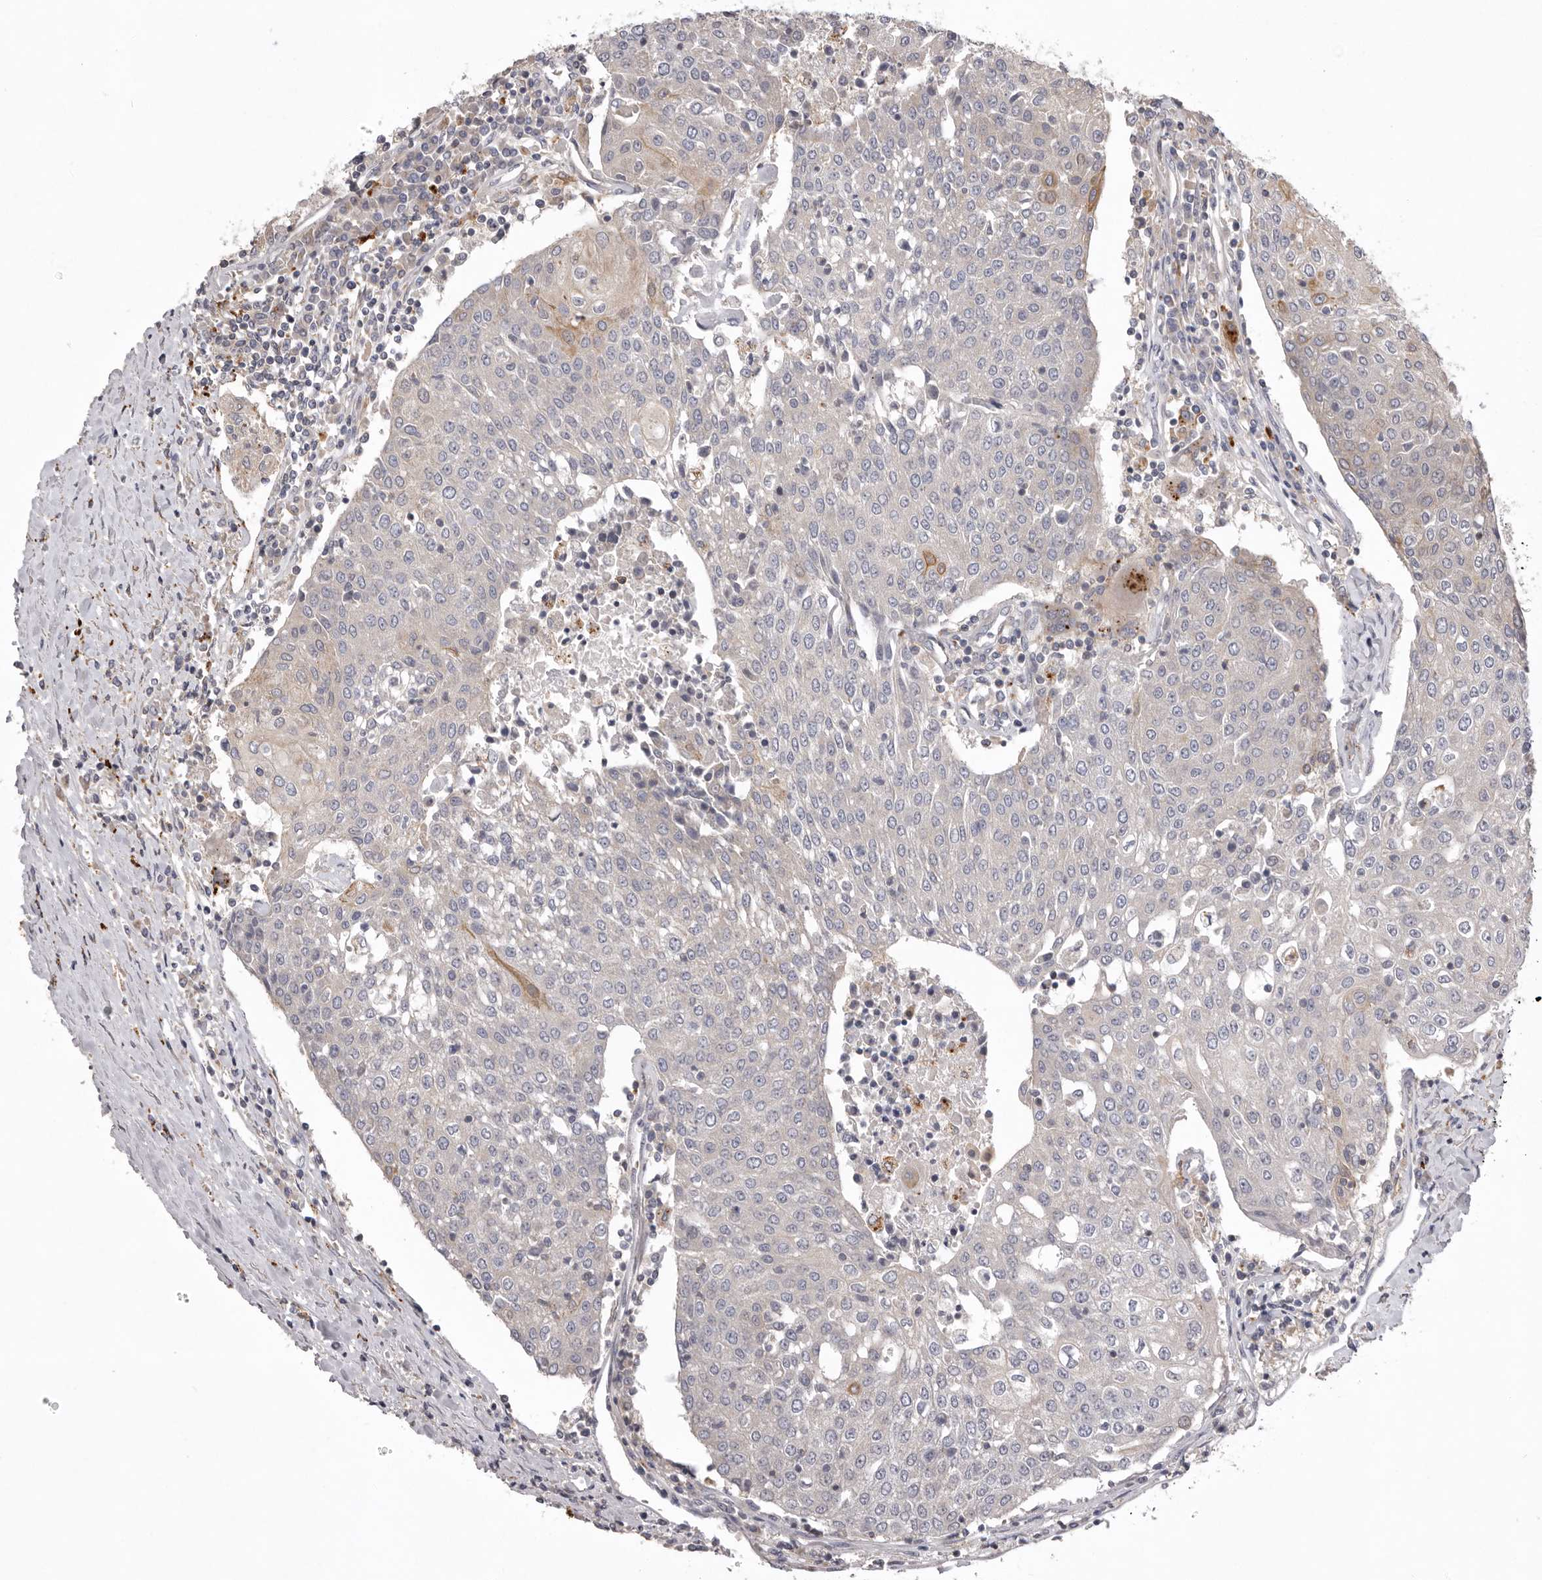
{"staining": {"intensity": "weak", "quantity": "<25%", "location": "cytoplasmic/membranous"}, "tissue": "urothelial cancer", "cell_type": "Tumor cells", "image_type": "cancer", "snomed": [{"axis": "morphology", "description": "Urothelial carcinoma, High grade"}, {"axis": "topography", "description": "Urinary bladder"}], "caption": "Tumor cells show no significant staining in urothelial cancer. The staining is performed using DAB (3,3'-diaminobenzidine) brown chromogen with nuclei counter-stained in using hematoxylin.", "gene": "WDR47", "patient": {"sex": "female", "age": 85}}